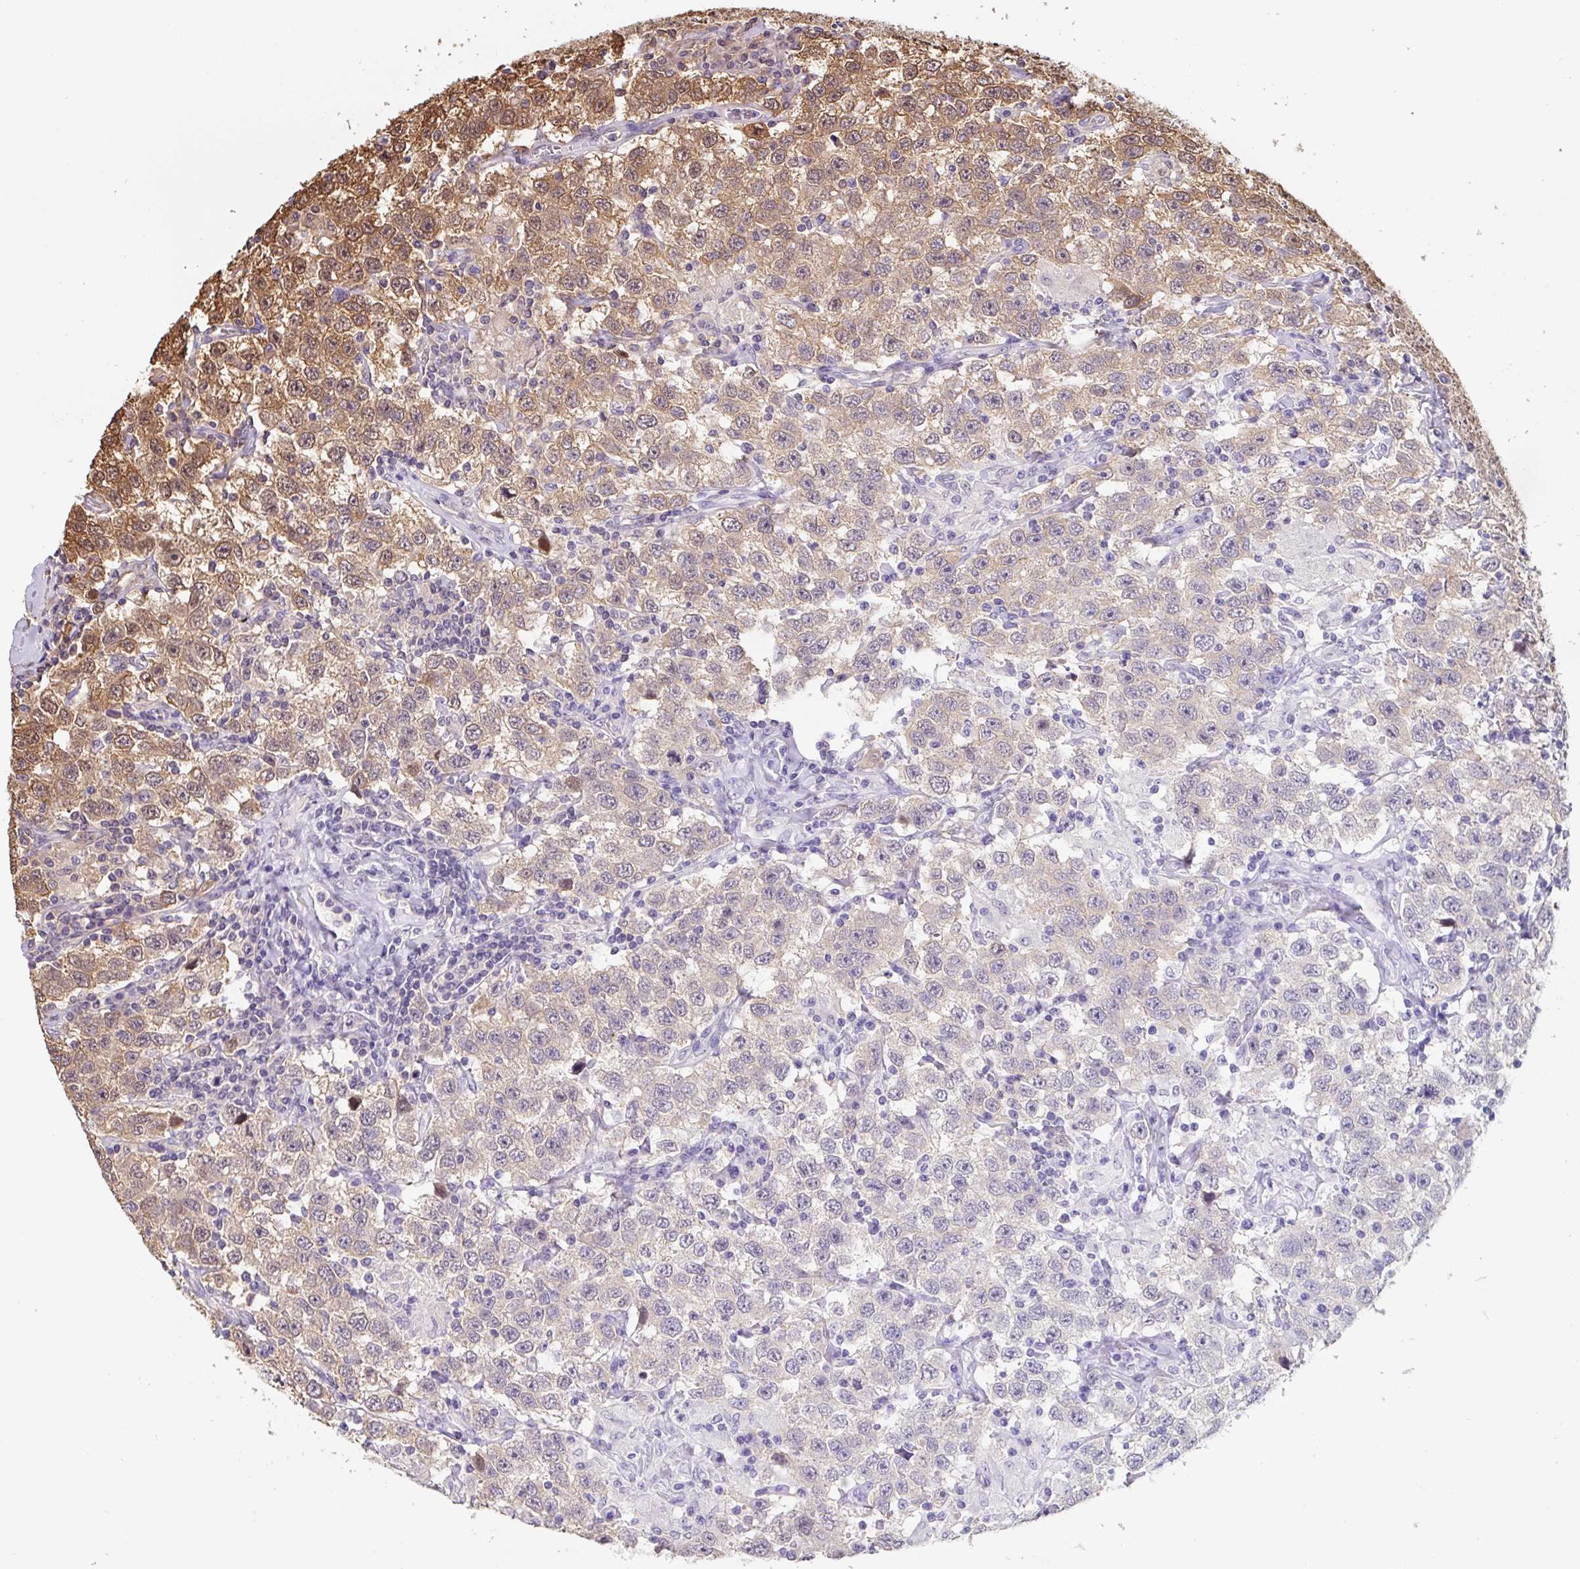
{"staining": {"intensity": "moderate", "quantity": "25%-75%", "location": "cytoplasmic/membranous"}, "tissue": "testis cancer", "cell_type": "Tumor cells", "image_type": "cancer", "snomed": [{"axis": "morphology", "description": "Seminoma, NOS"}, {"axis": "topography", "description": "Testis"}], "caption": "Testis cancer (seminoma) was stained to show a protein in brown. There is medium levels of moderate cytoplasmic/membranous expression in approximately 25%-75% of tumor cells.", "gene": "ST13", "patient": {"sex": "male", "age": 41}}